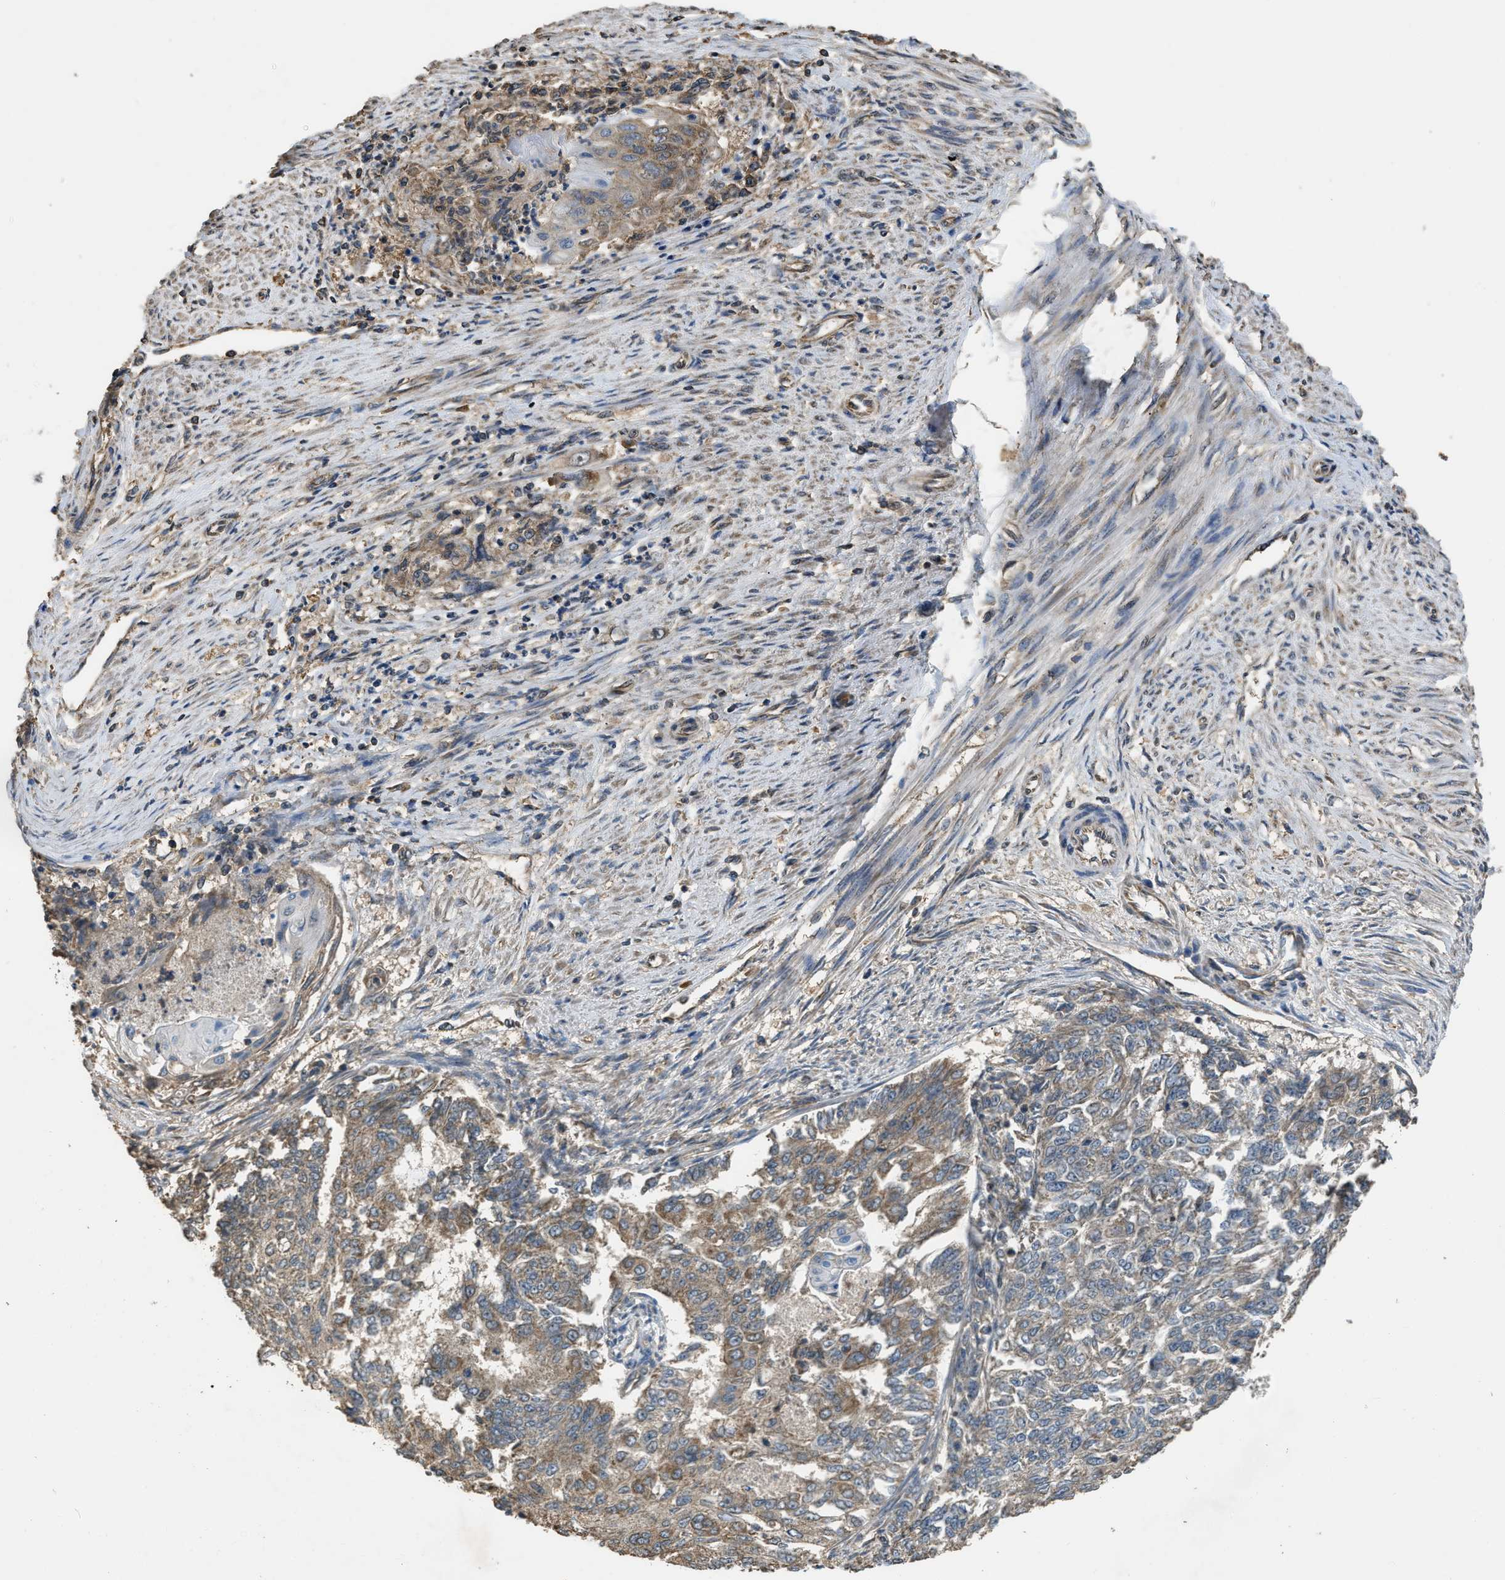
{"staining": {"intensity": "moderate", "quantity": ">75%", "location": "cytoplasmic/membranous"}, "tissue": "endometrial cancer", "cell_type": "Tumor cells", "image_type": "cancer", "snomed": [{"axis": "morphology", "description": "Adenocarcinoma, NOS"}, {"axis": "topography", "description": "Endometrium"}], "caption": "This histopathology image shows IHC staining of endometrial cancer (adenocarcinoma), with medium moderate cytoplasmic/membranous expression in about >75% of tumor cells.", "gene": "DENND6B", "patient": {"sex": "female", "age": 32}}